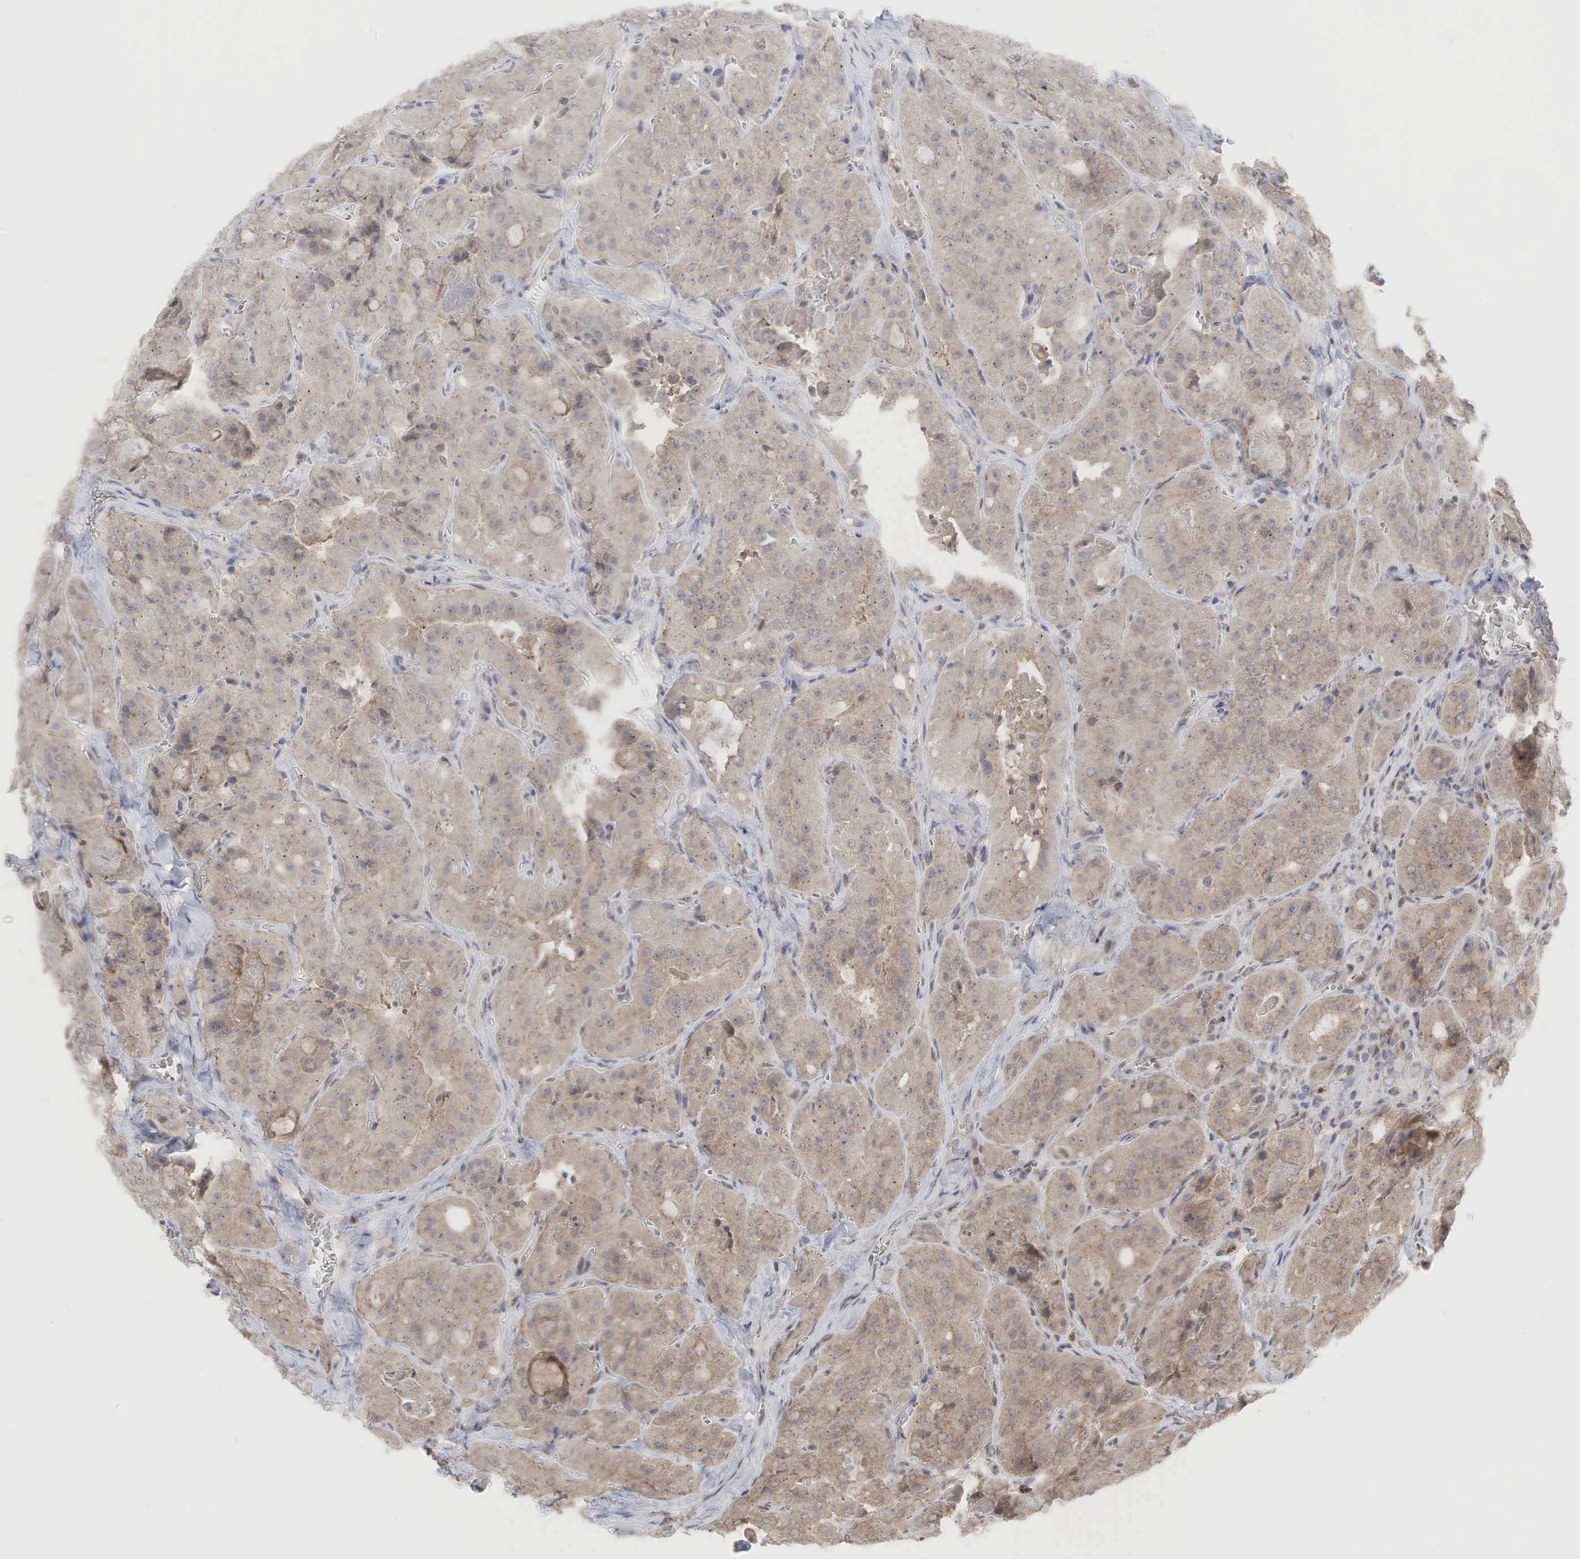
{"staining": {"intensity": "weak", "quantity": ">75%", "location": "cytoplasmic/membranous"}, "tissue": "thyroid cancer", "cell_type": "Tumor cells", "image_type": "cancer", "snomed": [{"axis": "morphology", "description": "Carcinoma, NOS"}, {"axis": "topography", "description": "Thyroid gland"}], "caption": "IHC histopathology image of neoplastic tissue: human thyroid carcinoma stained using IHC displays low levels of weak protein expression localized specifically in the cytoplasmic/membranous of tumor cells, appearing as a cytoplasmic/membranous brown color.", "gene": "PABPC5", "patient": {"sex": "male", "age": 76}}